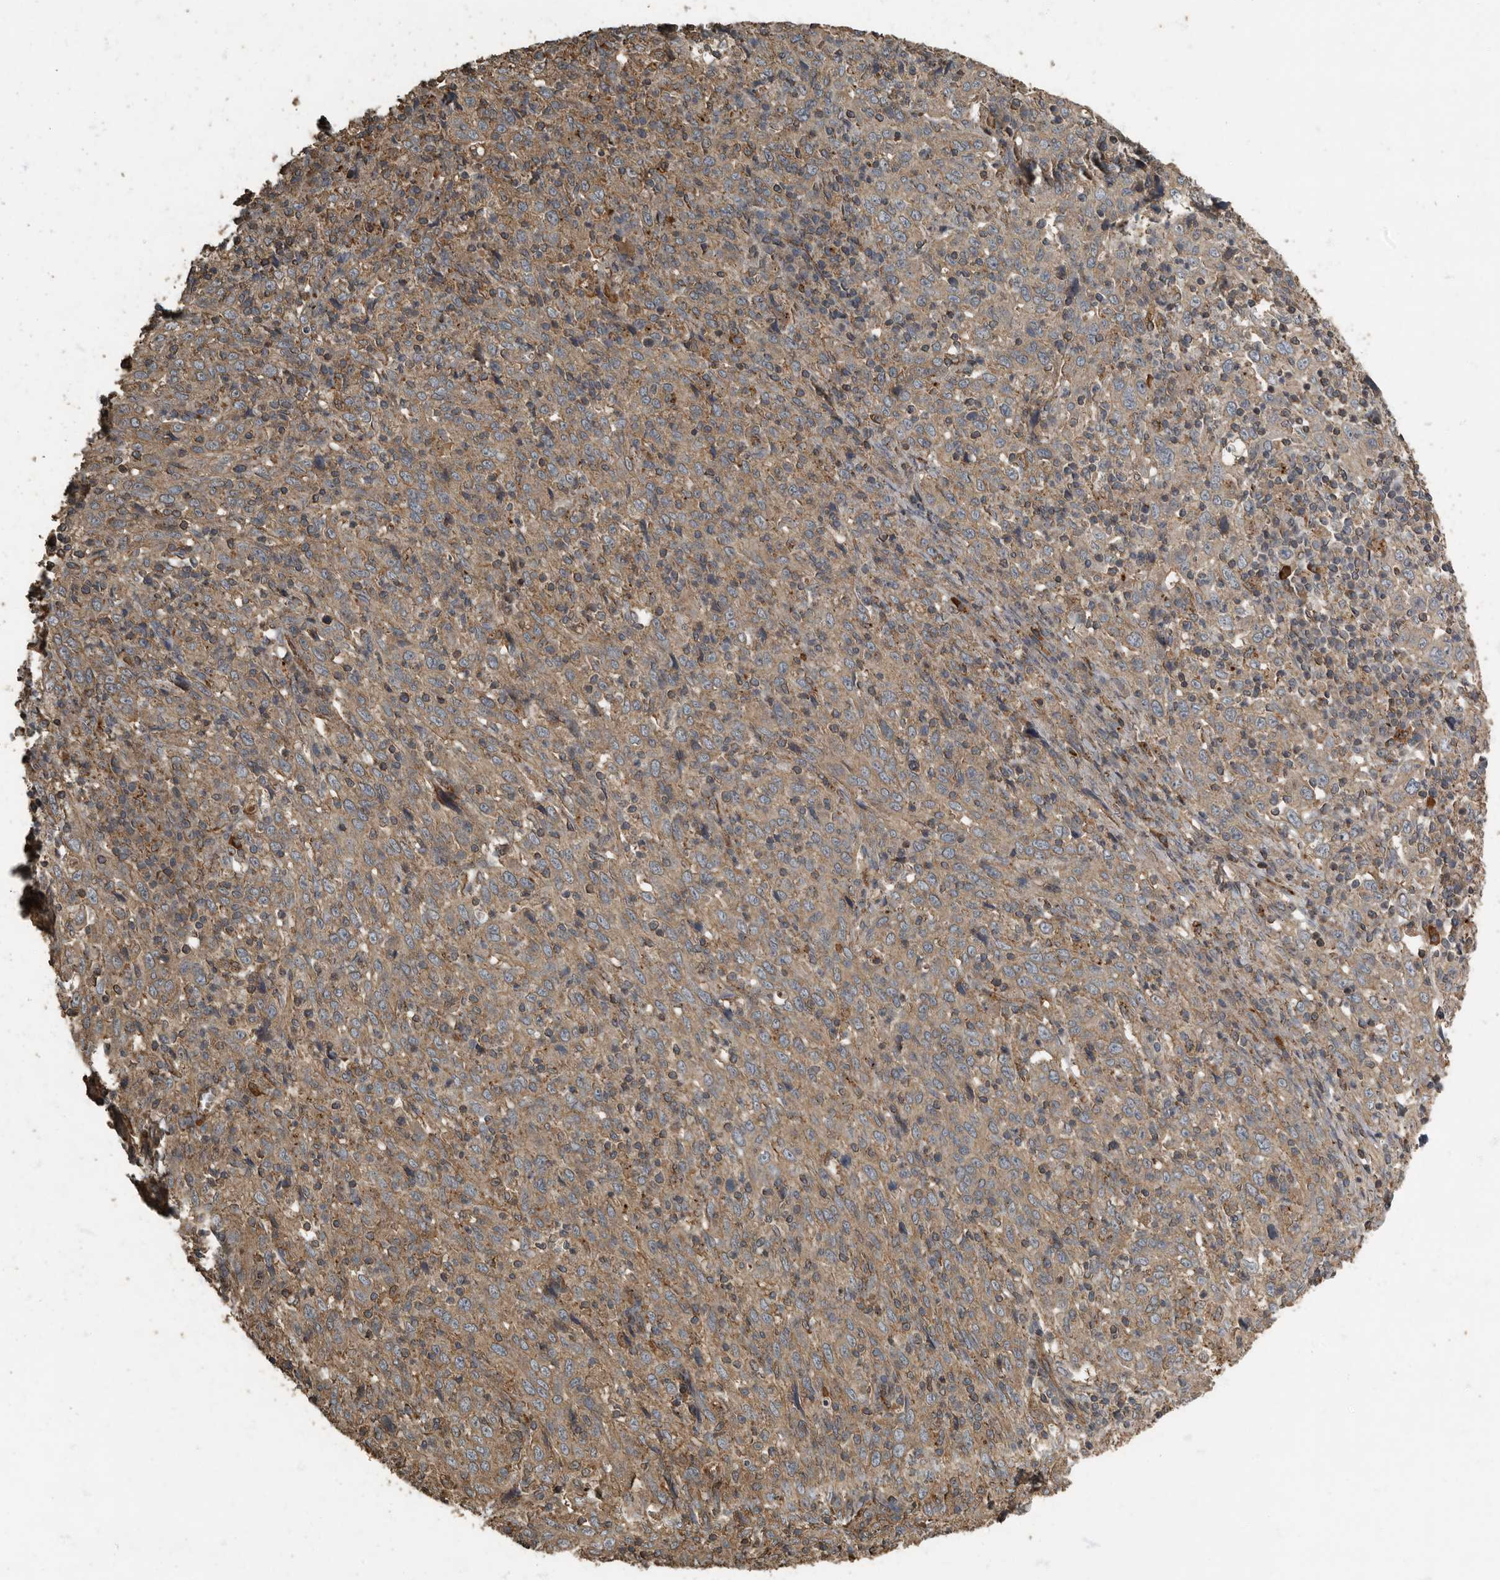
{"staining": {"intensity": "weak", "quantity": ">75%", "location": "cytoplasmic/membranous"}, "tissue": "cervical cancer", "cell_type": "Tumor cells", "image_type": "cancer", "snomed": [{"axis": "morphology", "description": "Squamous cell carcinoma, NOS"}, {"axis": "topography", "description": "Cervix"}], "caption": "Protein expression analysis of cervical squamous cell carcinoma reveals weak cytoplasmic/membranous expression in about >75% of tumor cells.", "gene": "IL15RA", "patient": {"sex": "female", "age": 46}}